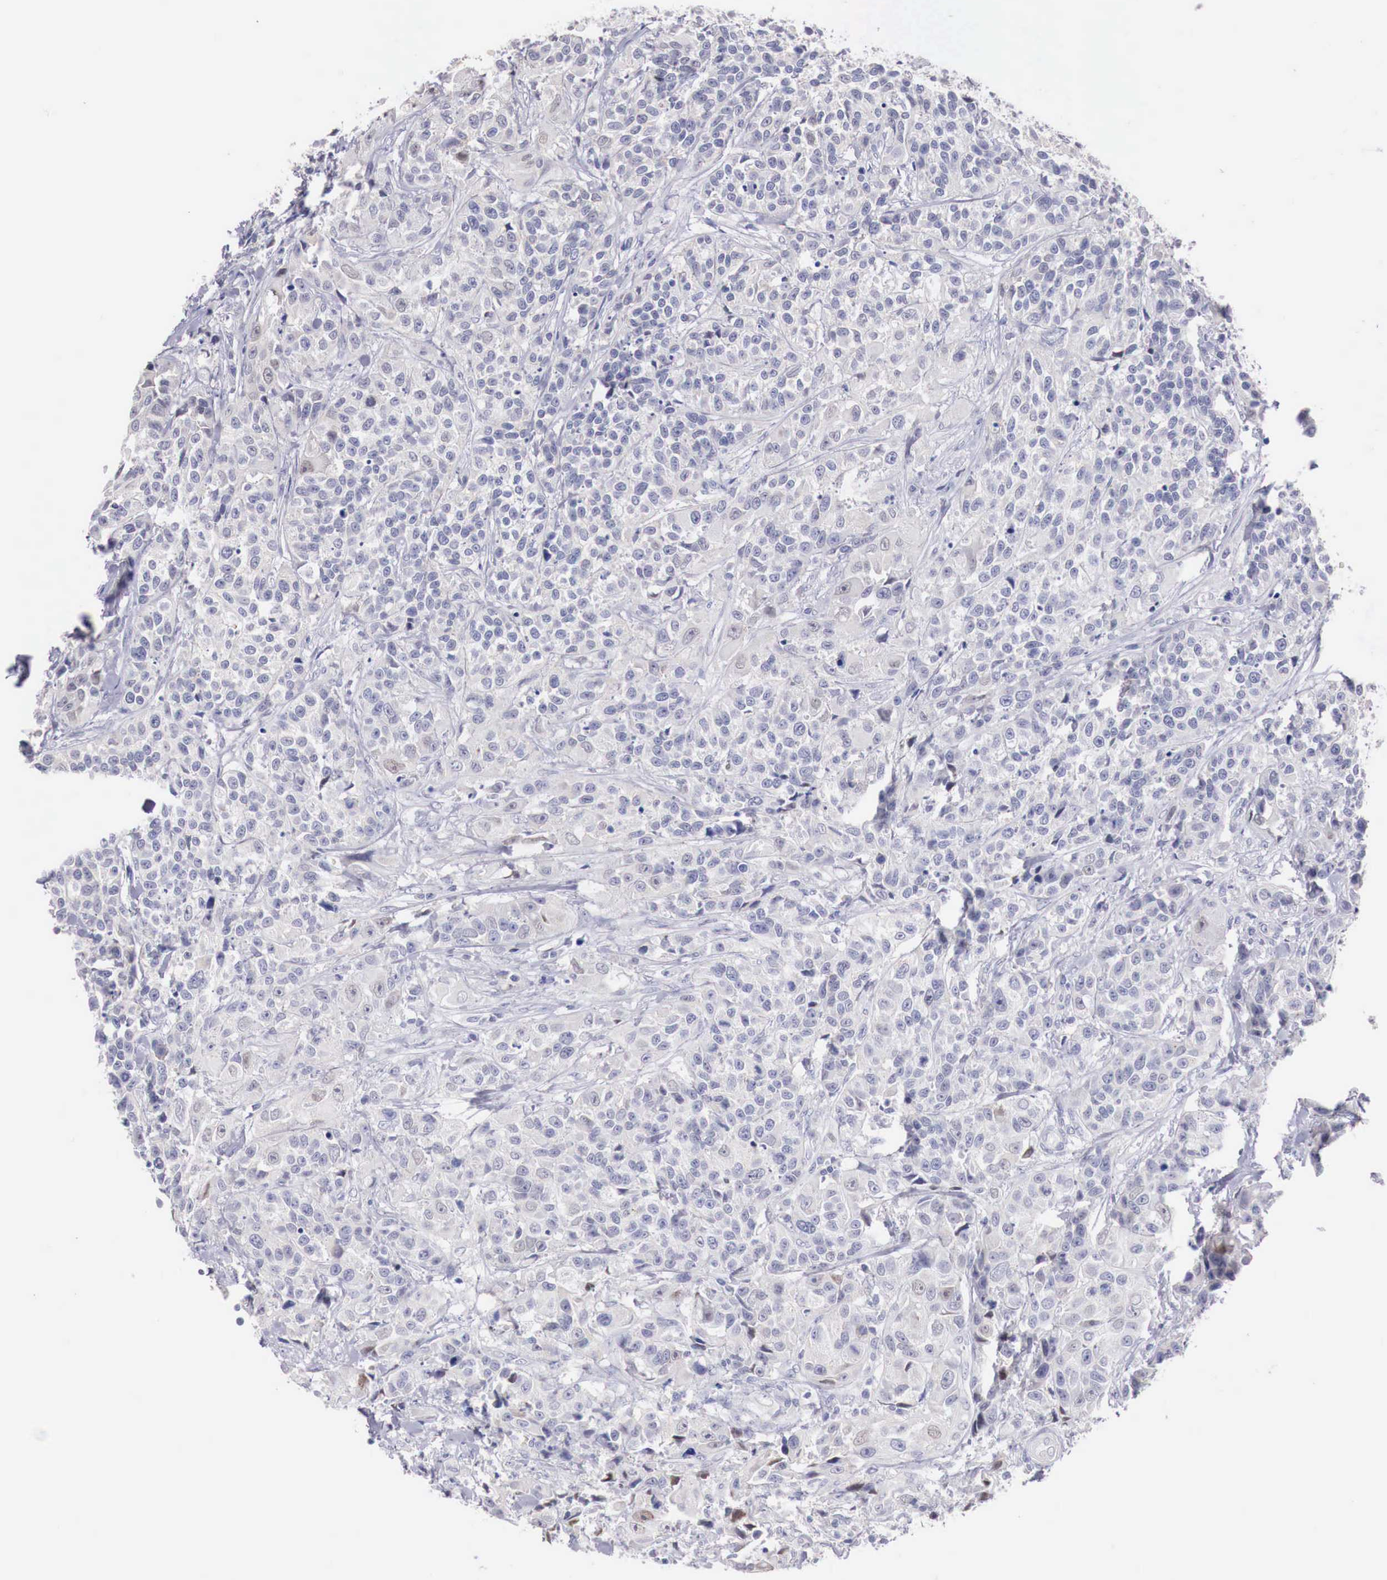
{"staining": {"intensity": "negative", "quantity": "none", "location": "none"}, "tissue": "urothelial cancer", "cell_type": "Tumor cells", "image_type": "cancer", "snomed": [{"axis": "morphology", "description": "Urothelial carcinoma, High grade"}, {"axis": "topography", "description": "Urinary bladder"}], "caption": "Immunohistochemistry histopathology image of neoplastic tissue: human urothelial cancer stained with DAB demonstrates no significant protein positivity in tumor cells.", "gene": "TRIM13", "patient": {"sex": "female", "age": 81}}